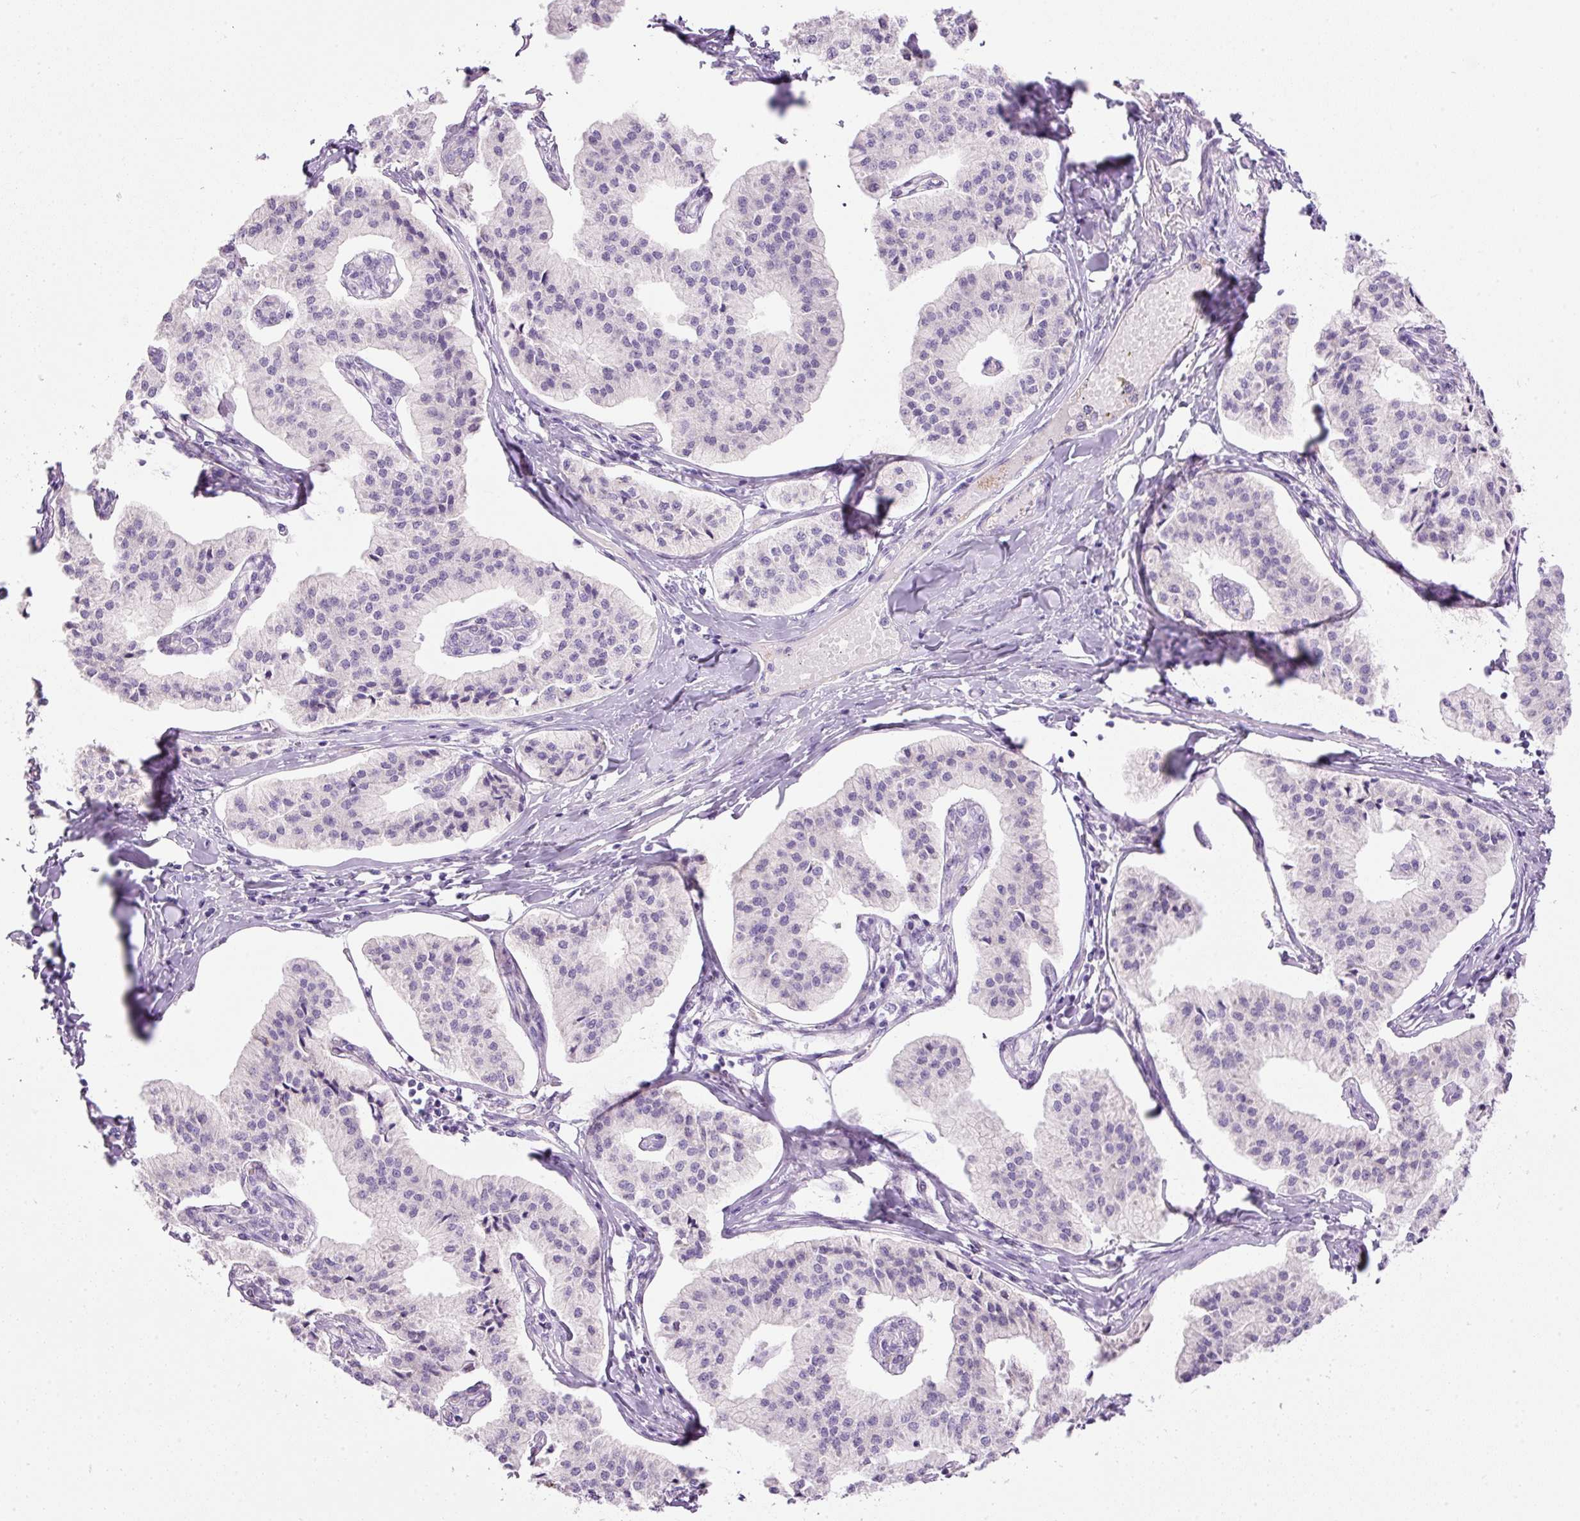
{"staining": {"intensity": "negative", "quantity": "none", "location": "none"}, "tissue": "pancreatic cancer", "cell_type": "Tumor cells", "image_type": "cancer", "snomed": [{"axis": "morphology", "description": "Adenocarcinoma, NOS"}, {"axis": "topography", "description": "Pancreas"}], "caption": "Adenocarcinoma (pancreatic) was stained to show a protein in brown. There is no significant positivity in tumor cells.", "gene": "SRC", "patient": {"sex": "female", "age": 50}}